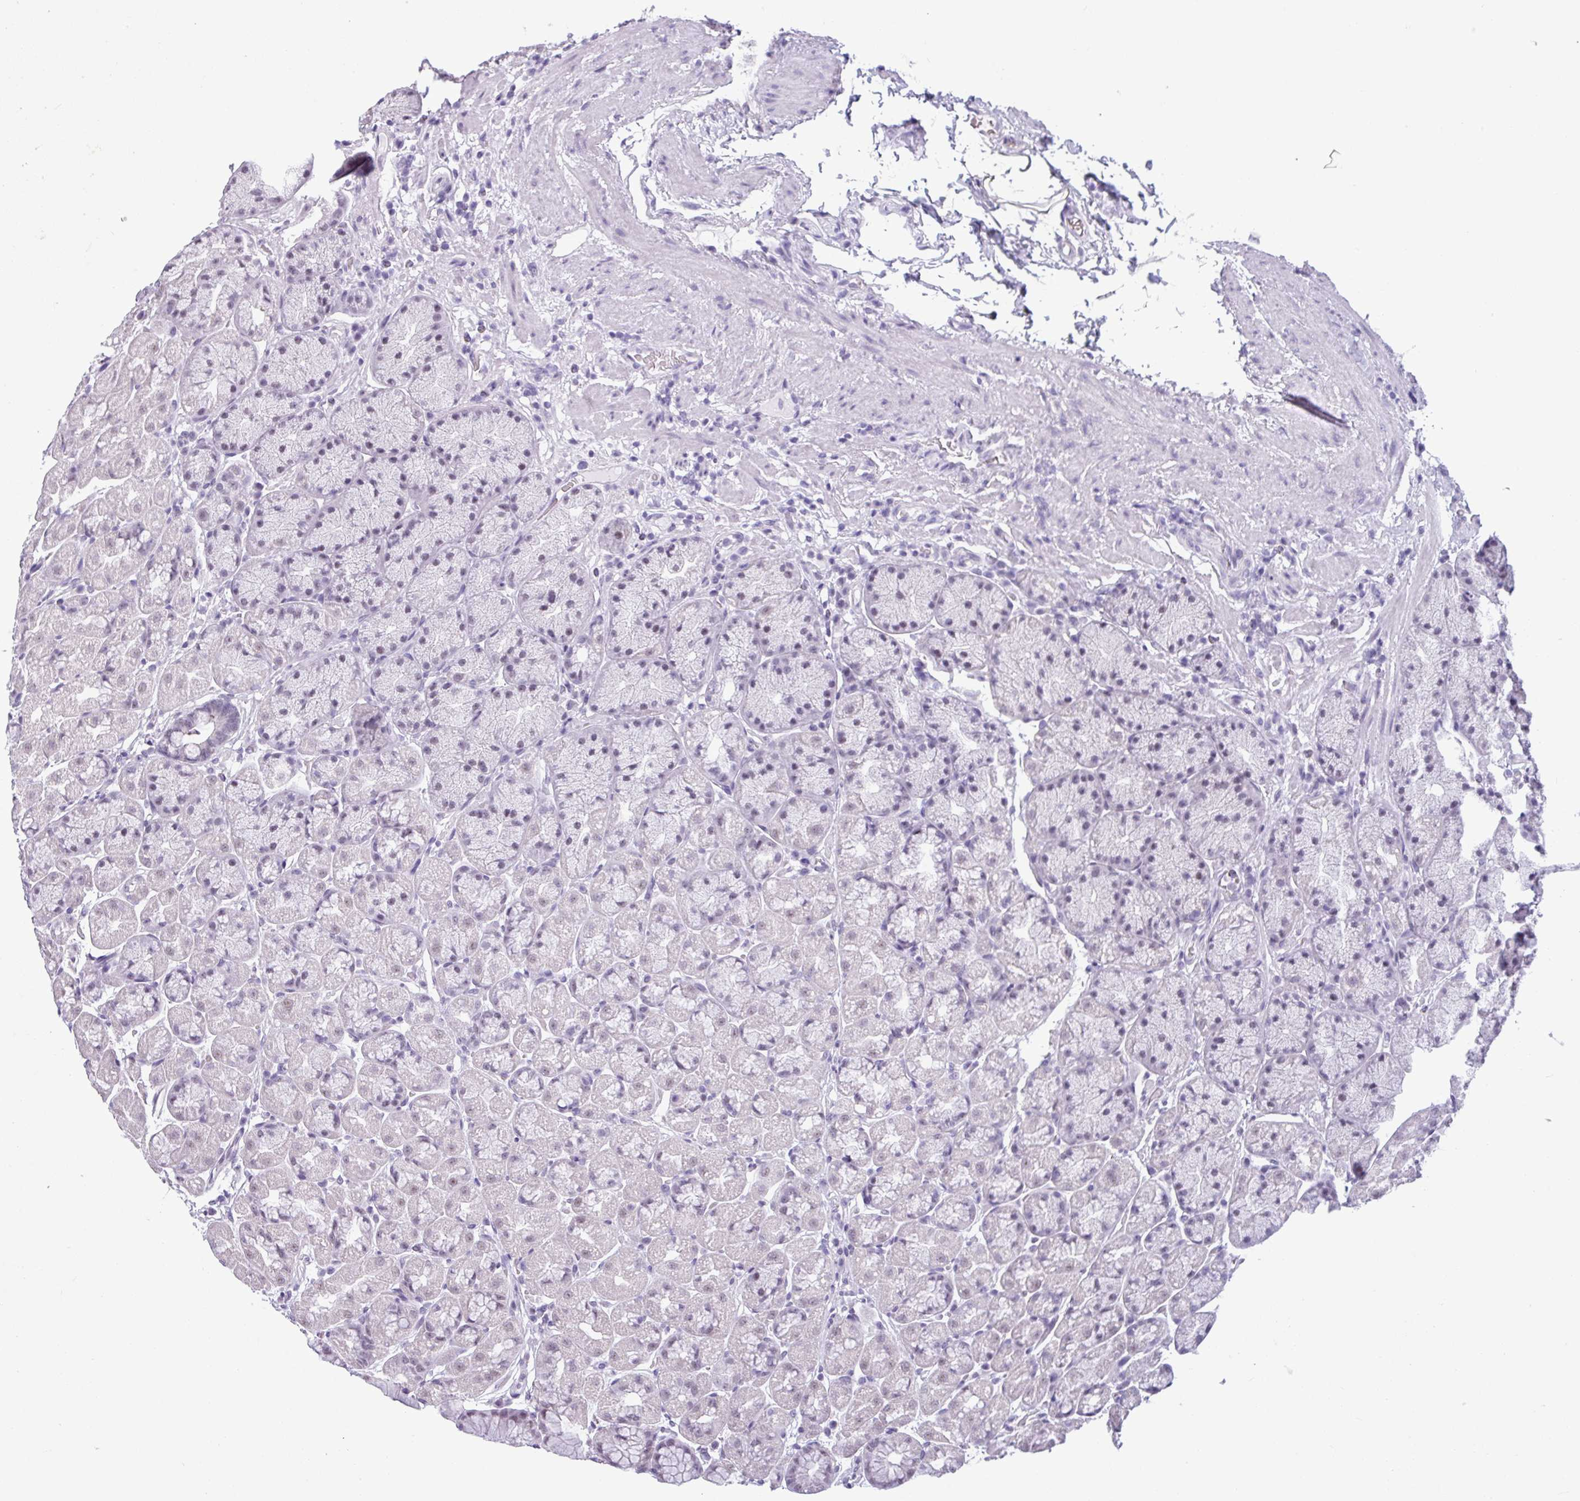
{"staining": {"intensity": "weak", "quantity": "<25%", "location": "nuclear"}, "tissue": "stomach", "cell_type": "Glandular cells", "image_type": "normal", "snomed": [{"axis": "morphology", "description": "Normal tissue, NOS"}, {"axis": "topography", "description": "Stomach, lower"}], "caption": "The histopathology image displays no staining of glandular cells in normal stomach. (Immunohistochemistry (ihc), brightfield microscopy, high magnification).", "gene": "SRGAP1", "patient": {"sex": "male", "age": 67}}